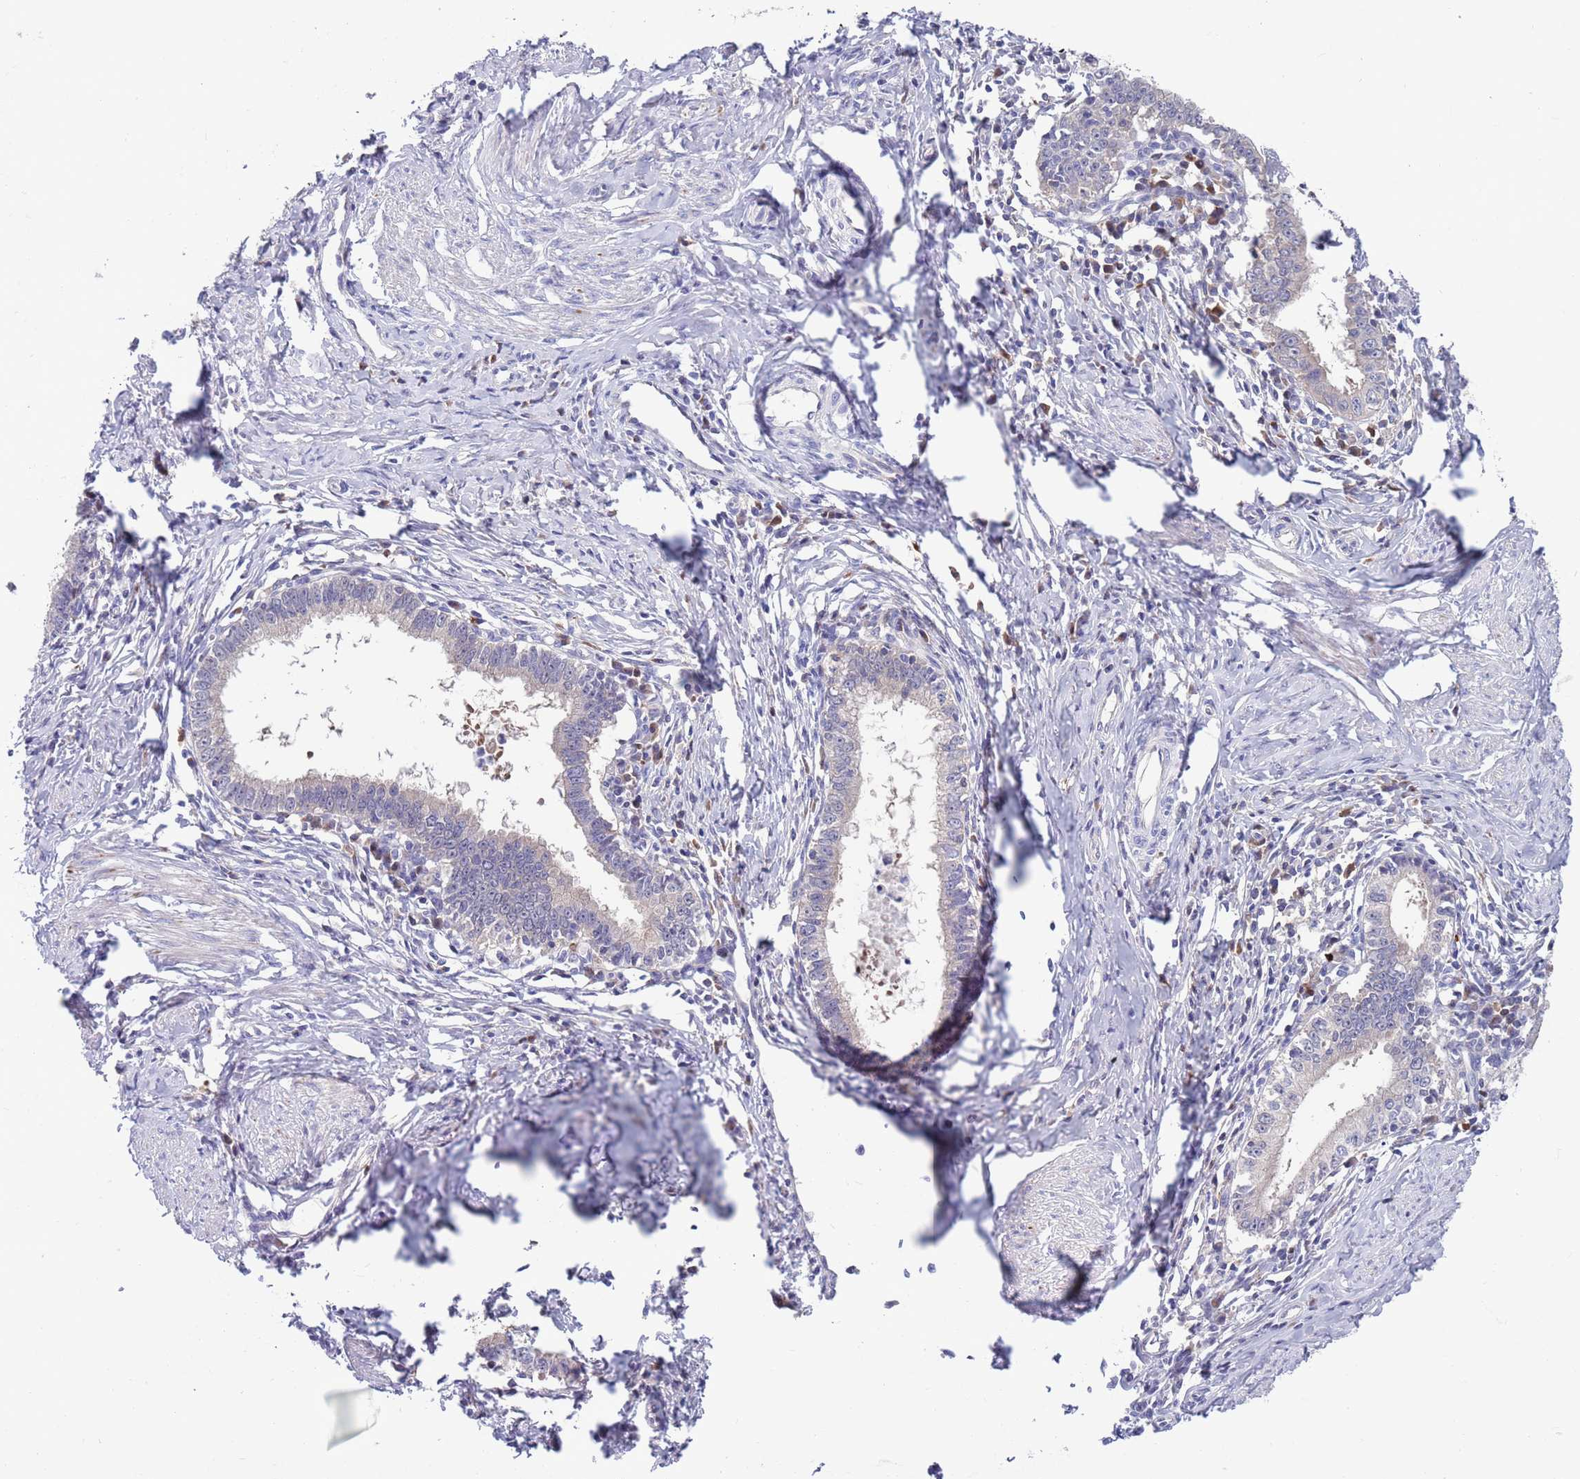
{"staining": {"intensity": "negative", "quantity": "none", "location": "none"}, "tissue": "cervical cancer", "cell_type": "Tumor cells", "image_type": "cancer", "snomed": [{"axis": "morphology", "description": "Adenocarcinoma, NOS"}, {"axis": "topography", "description": "Cervix"}], "caption": "Tumor cells show no significant protein expression in adenocarcinoma (cervical). The staining was performed using DAB to visualize the protein expression in brown, while the nuclei were stained in blue with hematoxylin (Magnification: 20x).", "gene": "KLHL29", "patient": {"sex": "female", "age": 36}}